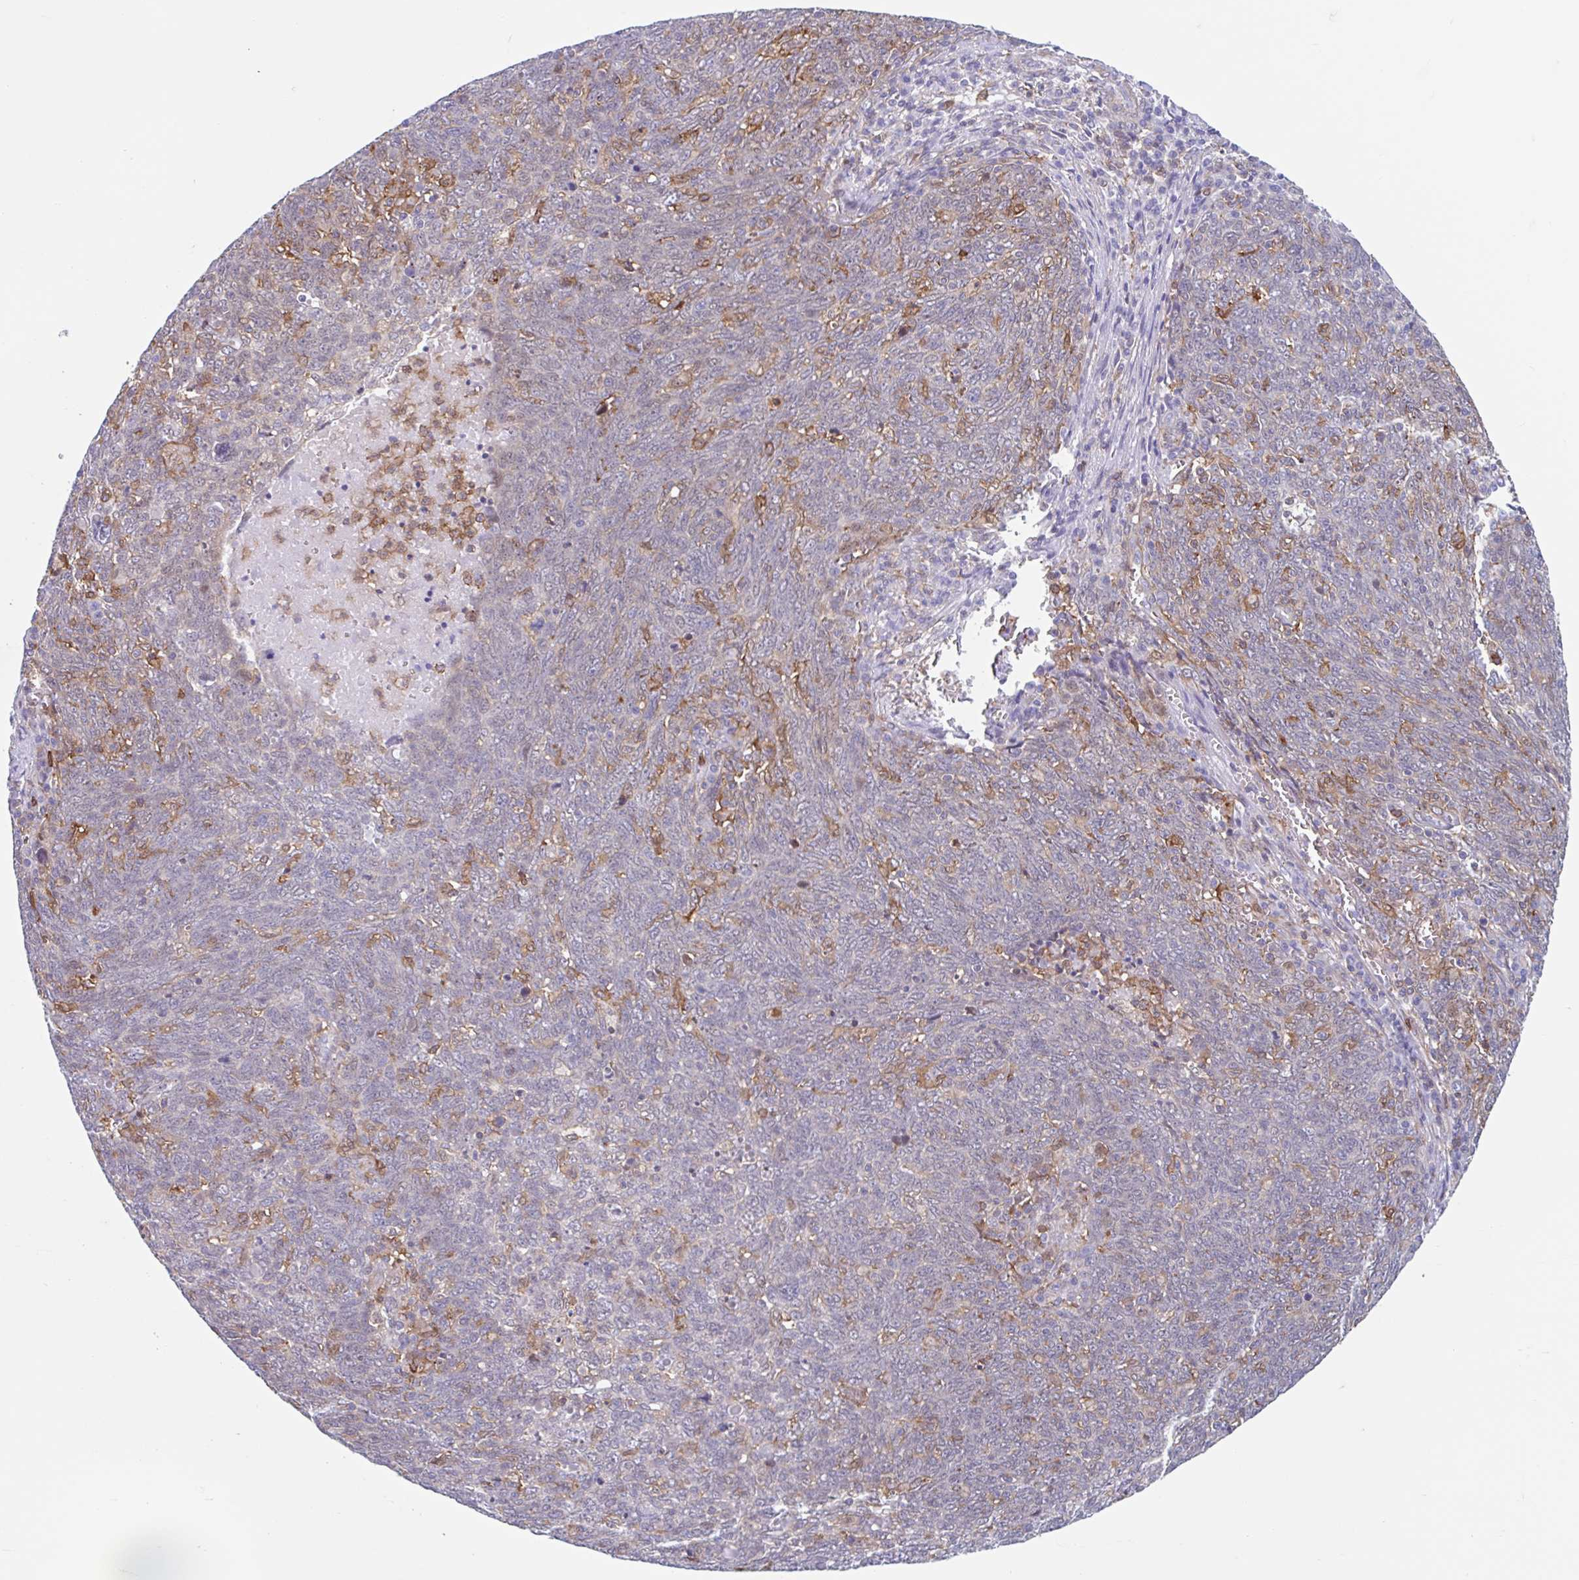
{"staining": {"intensity": "weak", "quantity": "<25%", "location": "cytoplasmic/membranous"}, "tissue": "lung cancer", "cell_type": "Tumor cells", "image_type": "cancer", "snomed": [{"axis": "morphology", "description": "Squamous cell carcinoma, NOS"}, {"axis": "topography", "description": "Lung"}], "caption": "Immunohistochemistry (IHC) image of lung squamous cell carcinoma stained for a protein (brown), which exhibits no staining in tumor cells. (DAB (3,3'-diaminobenzidine) immunohistochemistry visualized using brightfield microscopy, high magnification).", "gene": "EFHD1", "patient": {"sex": "female", "age": 72}}